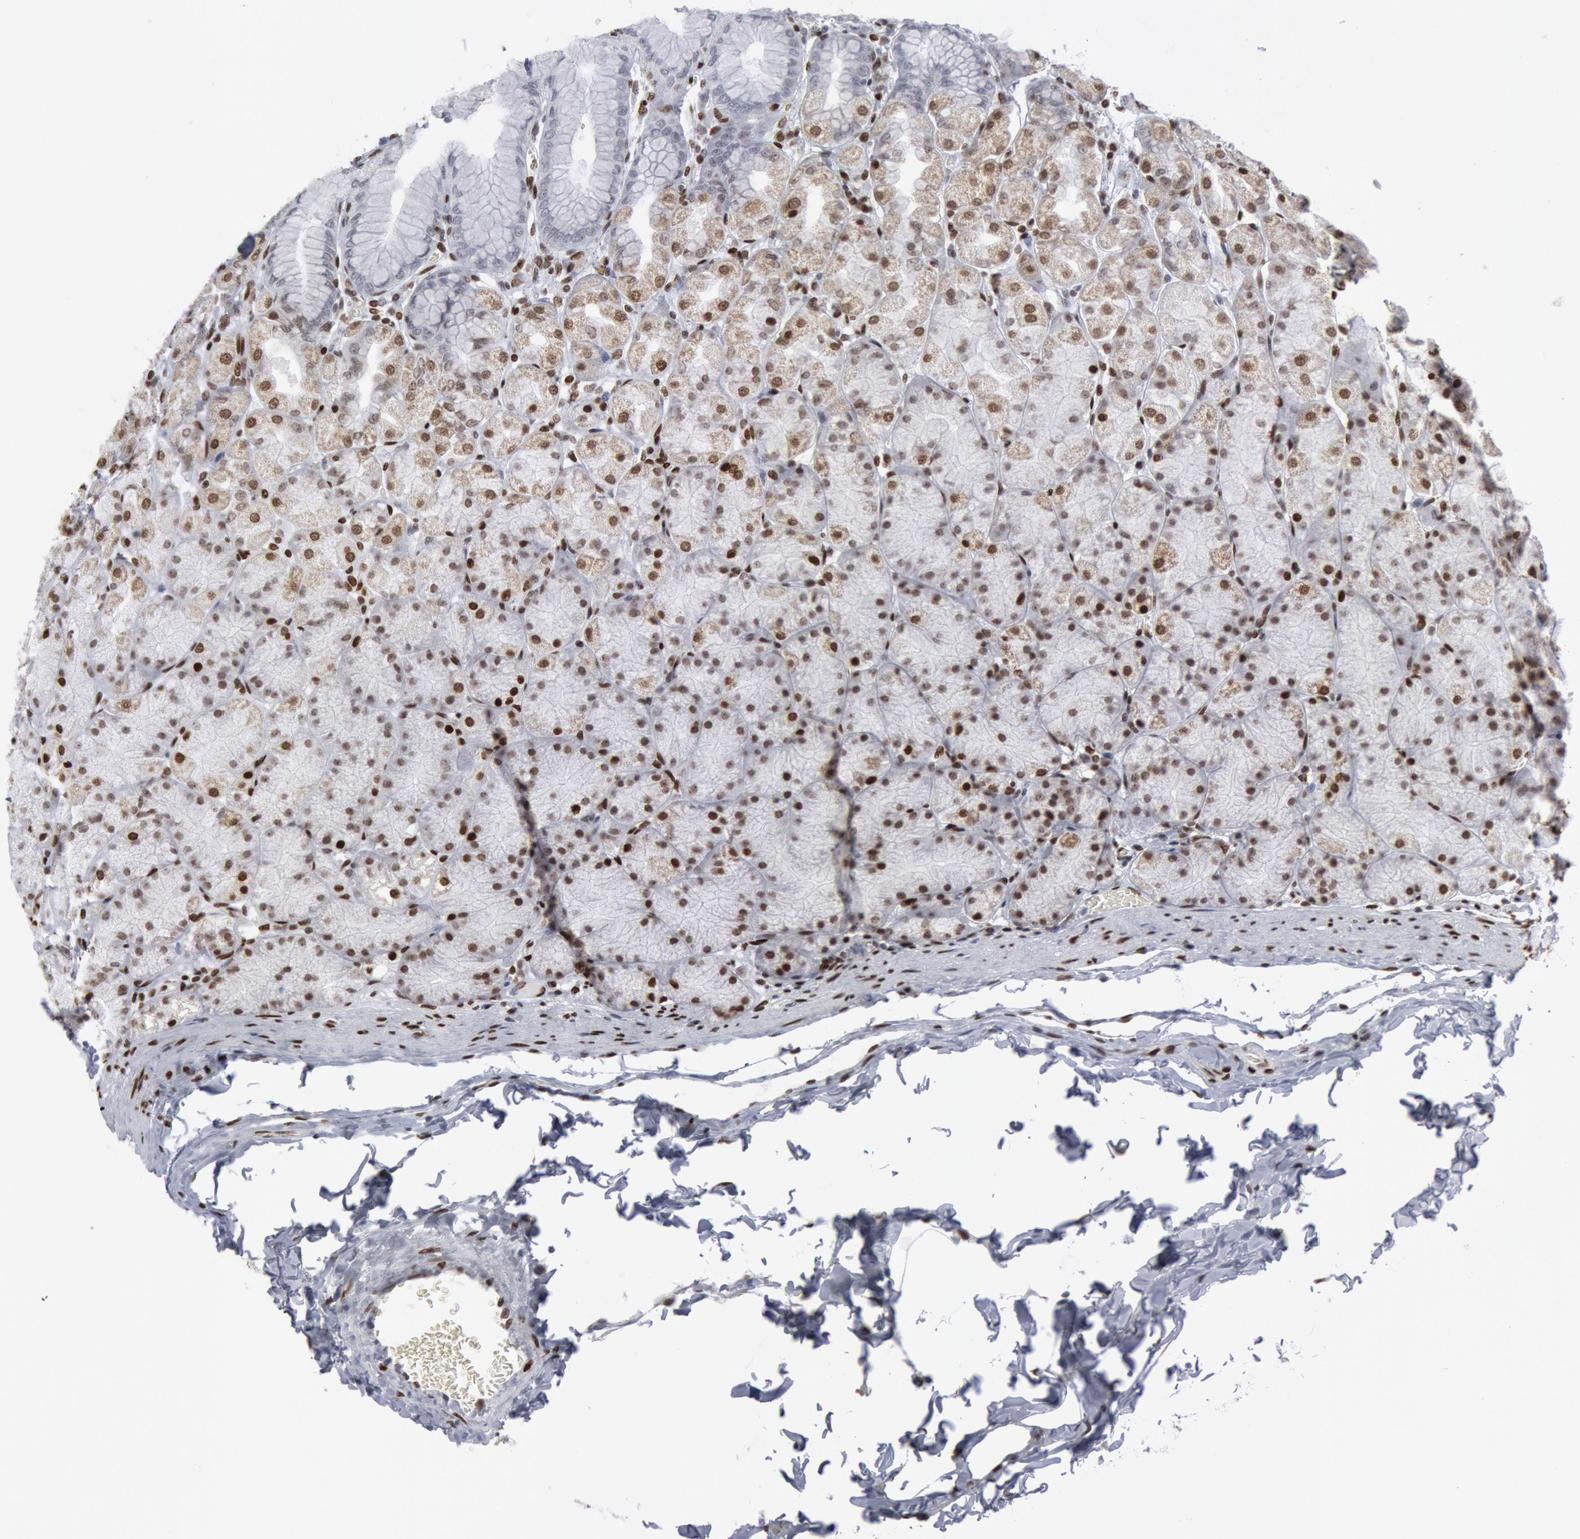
{"staining": {"intensity": "weak", "quantity": "<25%", "location": "nuclear"}, "tissue": "stomach", "cell_type": "Glandular cells", "image_type": "normal", "snomed": [{"axis": "morphology", "description": "Normal tissue, NOS"}, {"axis": "topography", "description": "Stomach, upper"}], "caption": "Immunohistochemistry image of unremarkable stomach stained for a protein (brown), which exhibits no expression in glandular cells. (DAB immunohistochemistry with hematoxylin counter stain).", "gene": "MECP2", "patient": {"sex": "female", "age": 56}}